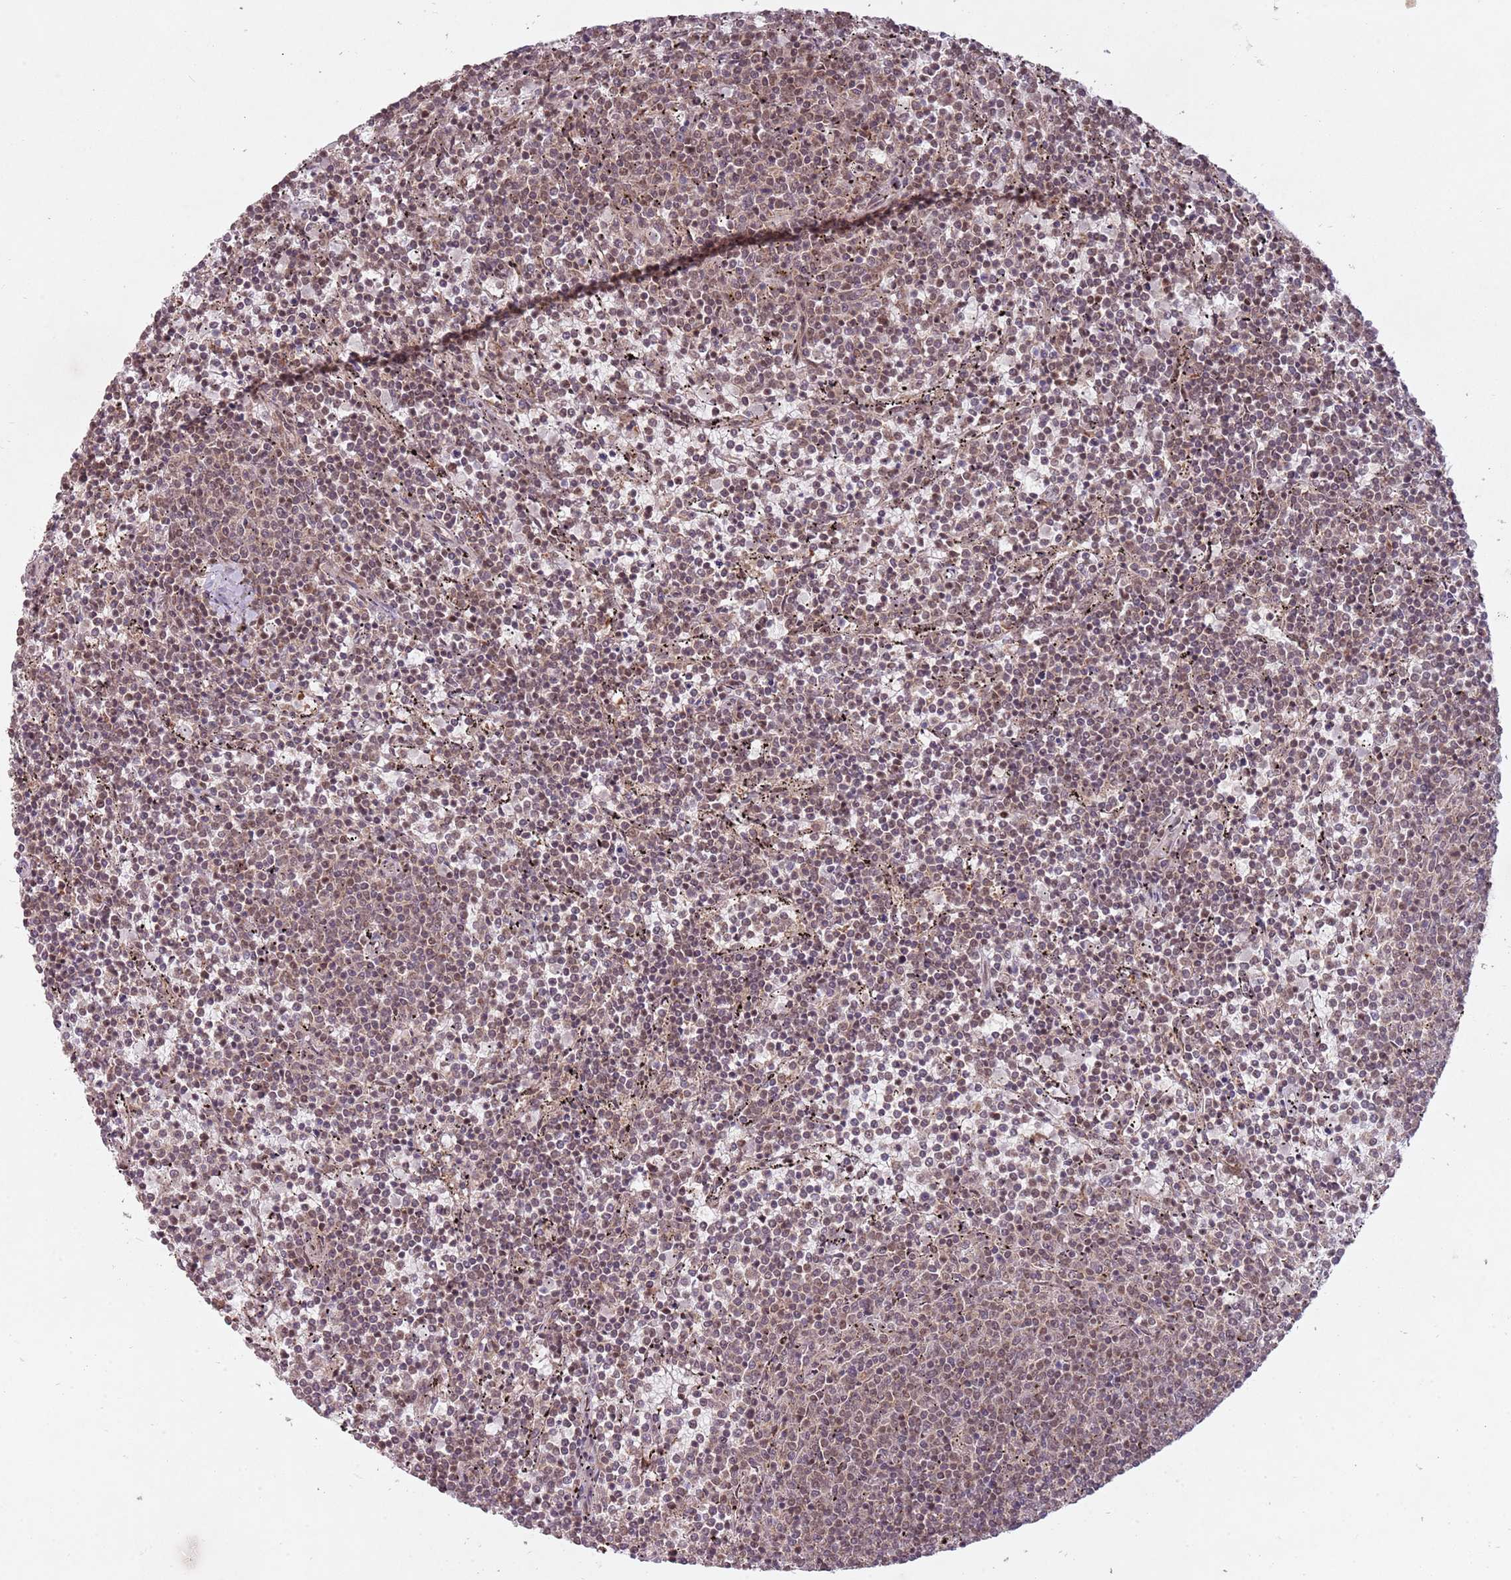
{"staining": {"intensity": "weak", "quantity": "25%-75%", "location": "nuclear"}, "tissue": "lymphoma", "cell_type": "Tumor cells", "image_type": "cancer", "snomed": [{"axis": "morphology", "description": "Malignant lymphoma, non-Hodgkin's type, Low grade"}, {"axis": "topography", "description": "Spleen"}], "caption": "The photomicrograph displays immunohistochemical staining of lymphoma. There is weak nuclear expression is appreciated in approximately 25%-75% of tumor cells.", "gene": "SUDS3", "patient": {"sex": "female", "age": 50}}